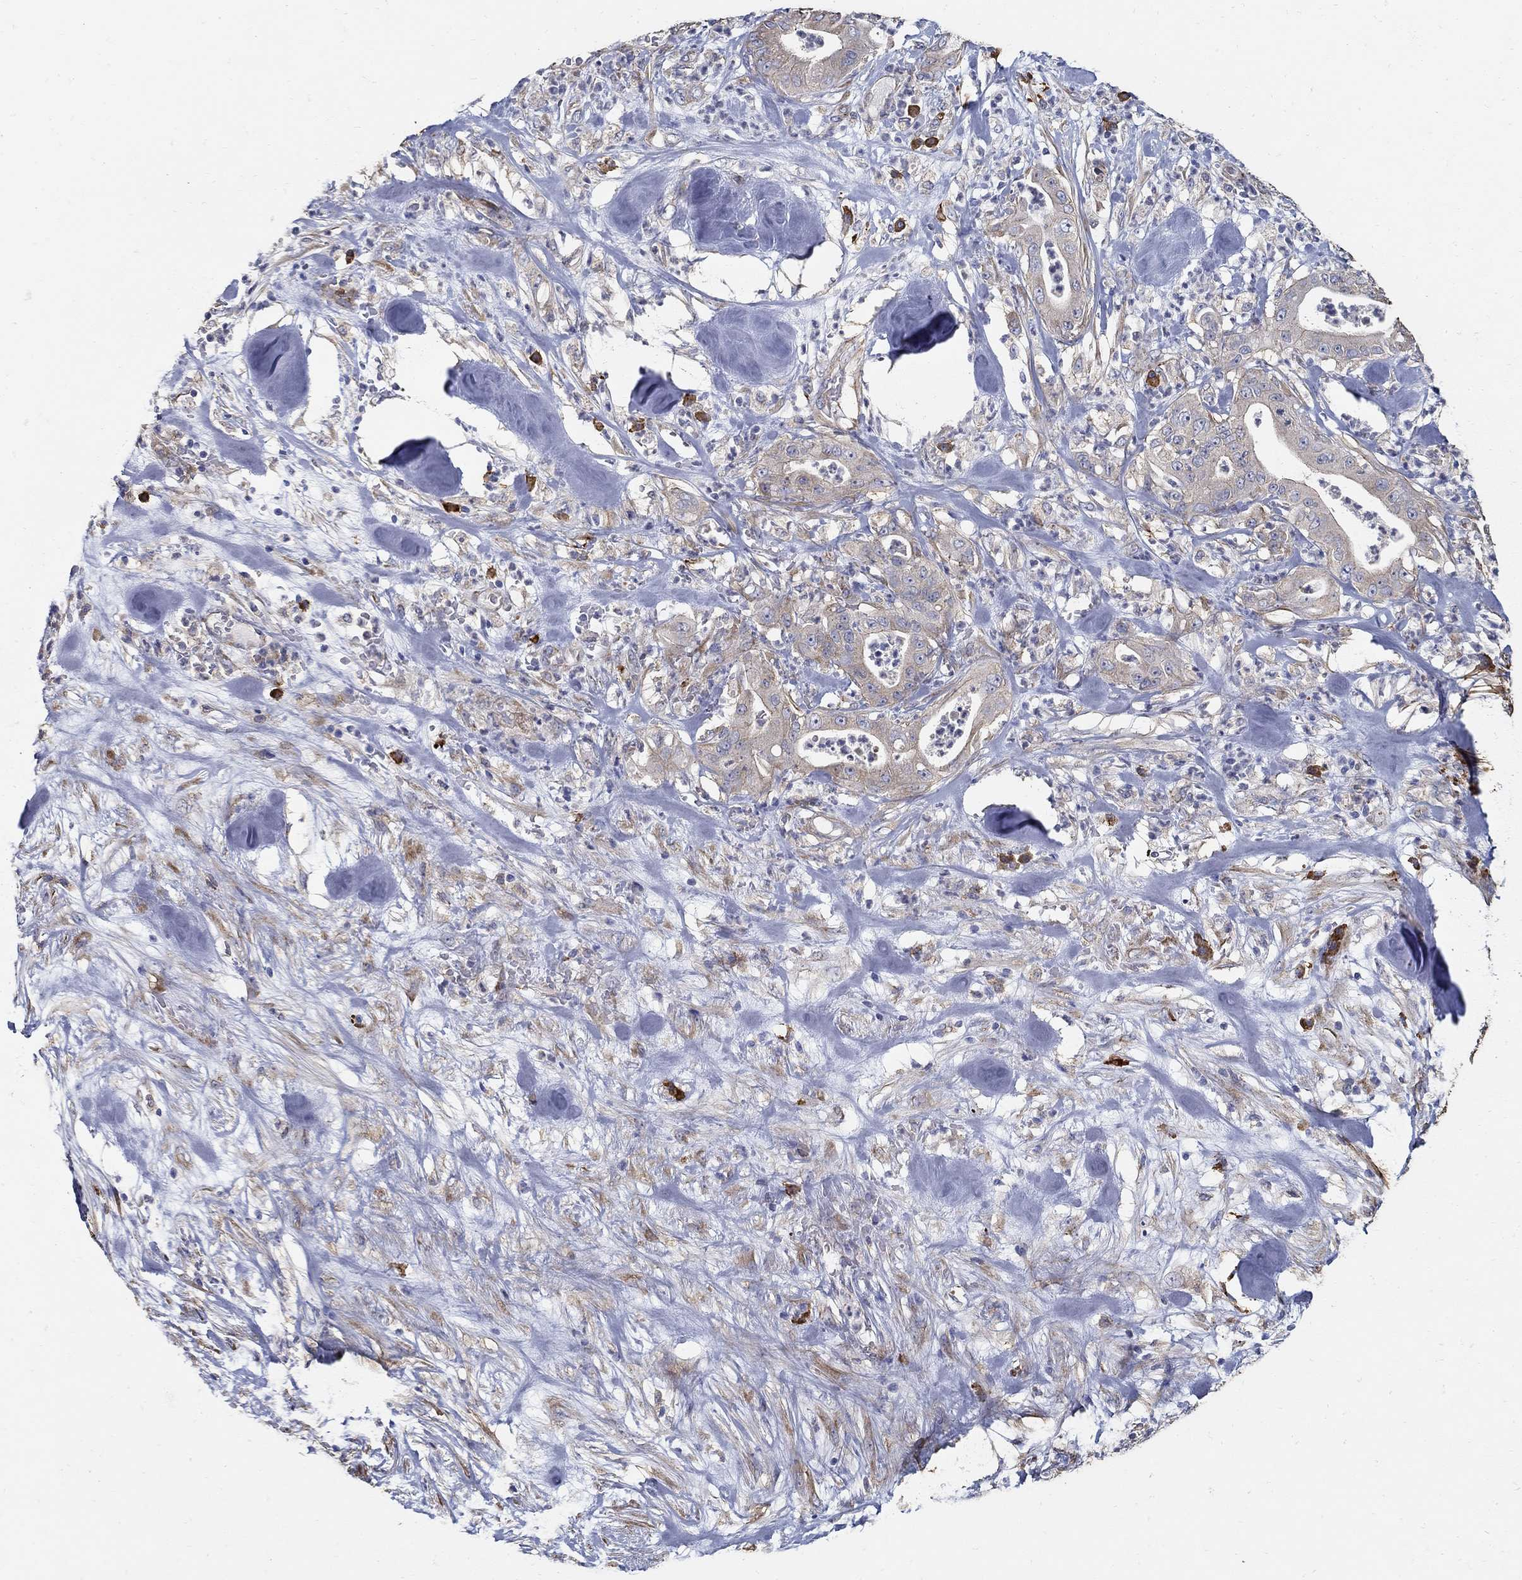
{"staining": {"intensity": "weak", "quantity": "25%-75%", "location": "cytoplasmic/membranous"}, "tissue": "pancreatic cancer", "cell_type": "Tumor cells", "image_type": "cancer", "snomed": [{"axis": "morphology", "description": "Adenocarcinoma, NOS"}, {"axis": "topography", "description": "Pancreas"}], "caption": "This image reveals immunohistochemistry (IHC) staining of adenocarcinoma (pancreatic), with low weak cytoplasmic/membranous positivity in approximately 25%-75% of tumor cells.", "gene": "EMILIN3", "patient": {"sex": "male", "age": 71}}